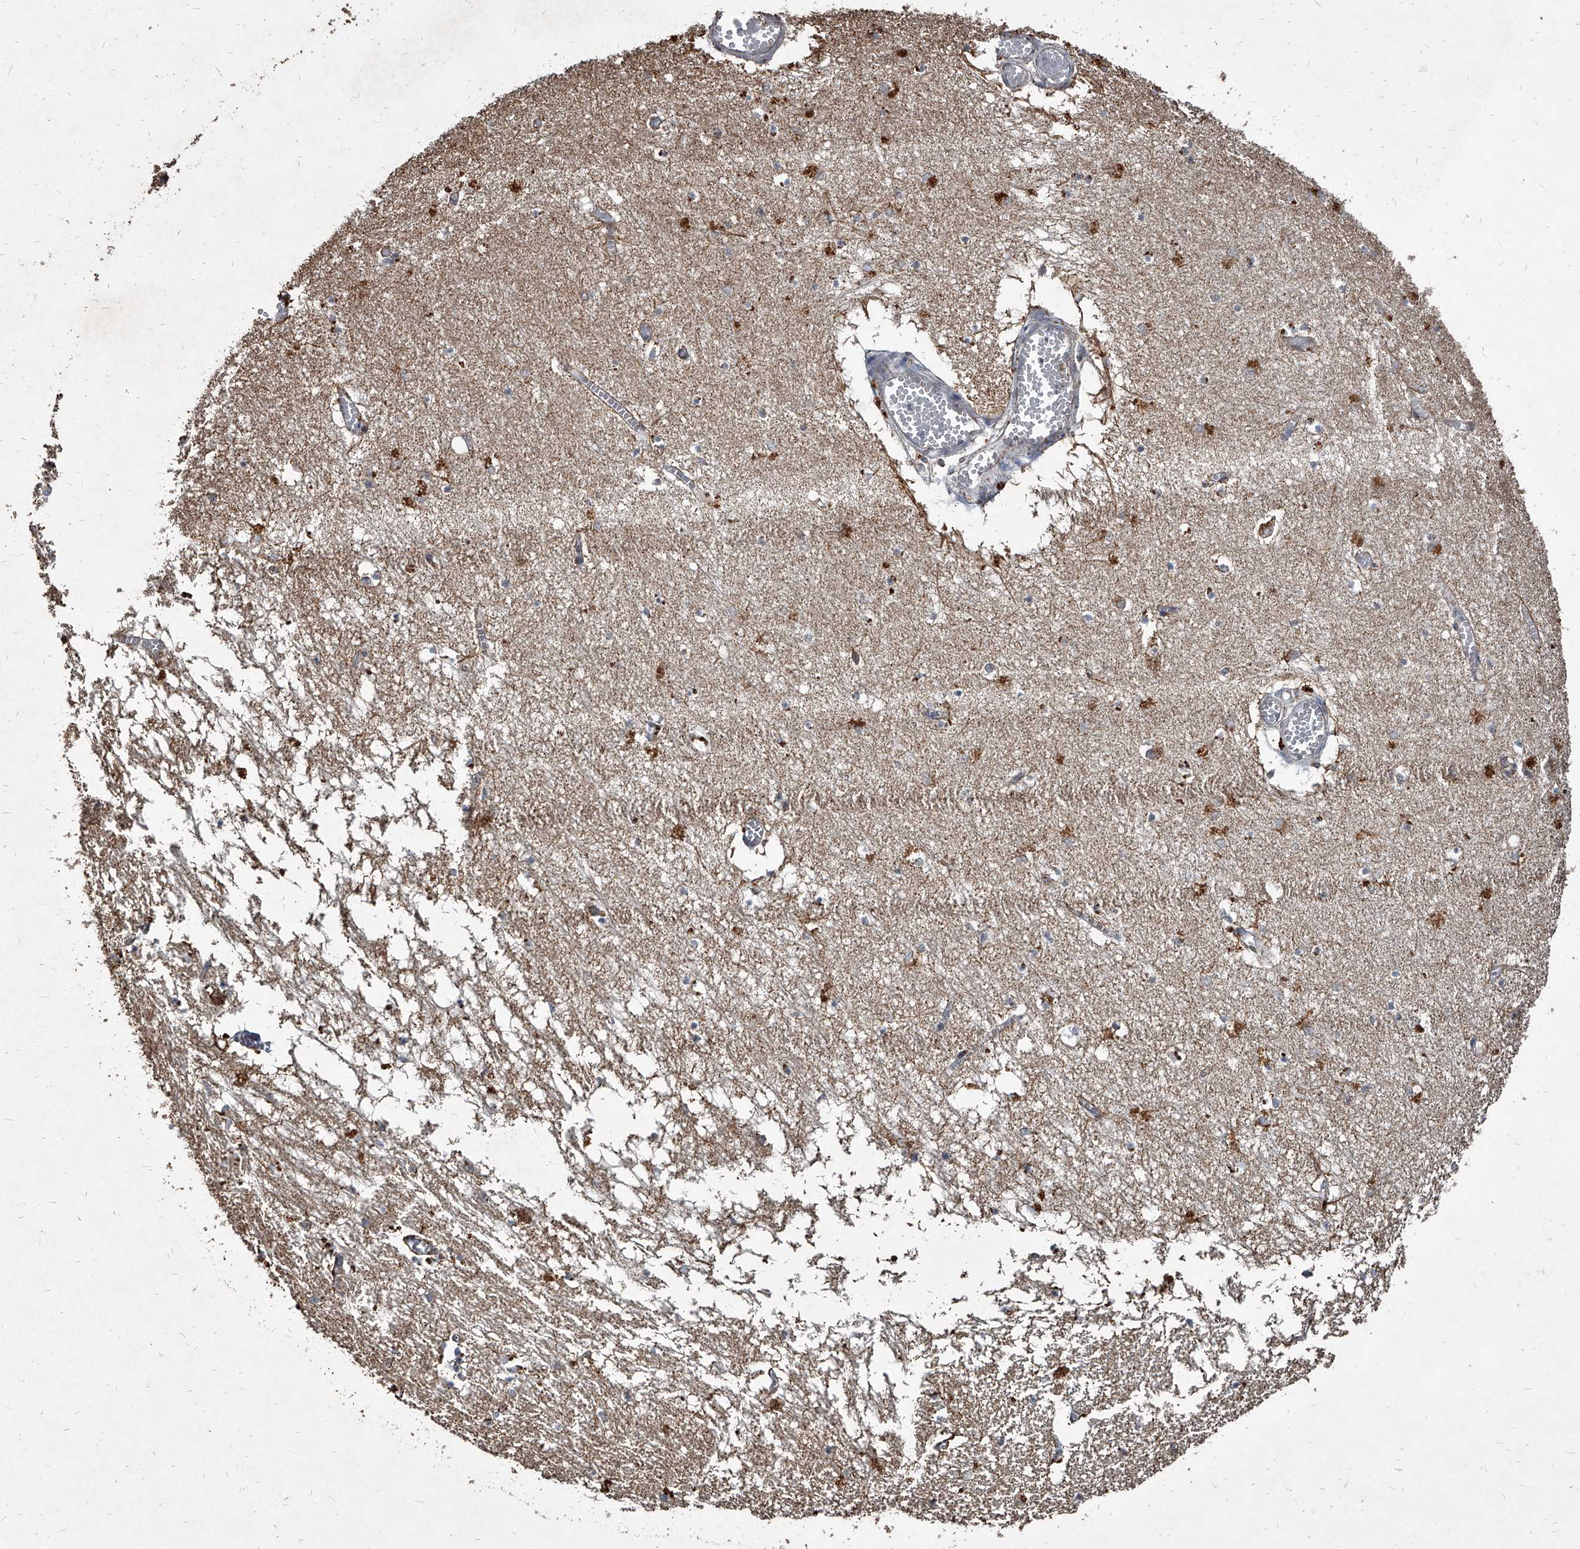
{"staining": {"intensity": "moderate", "quantity": "<25%", "location": "cytoplasmic/membranous"}, "tissue": "hippocampus", "cell_type": "Glial cells", "image_type": "normal", "snomed": [{"axis": "morphology", "description": "Normal tissue, NOS"}, {"axis": "topography", "description": "Hippocampus"}], "caption": "Brown immunohistochemical staining in benign hippocampus displays moderate cytoplasmic/membranous positivity in about <25% of glial cells.", "gene": "GPR183", "patient": {"sex": "male", "age": 70}}